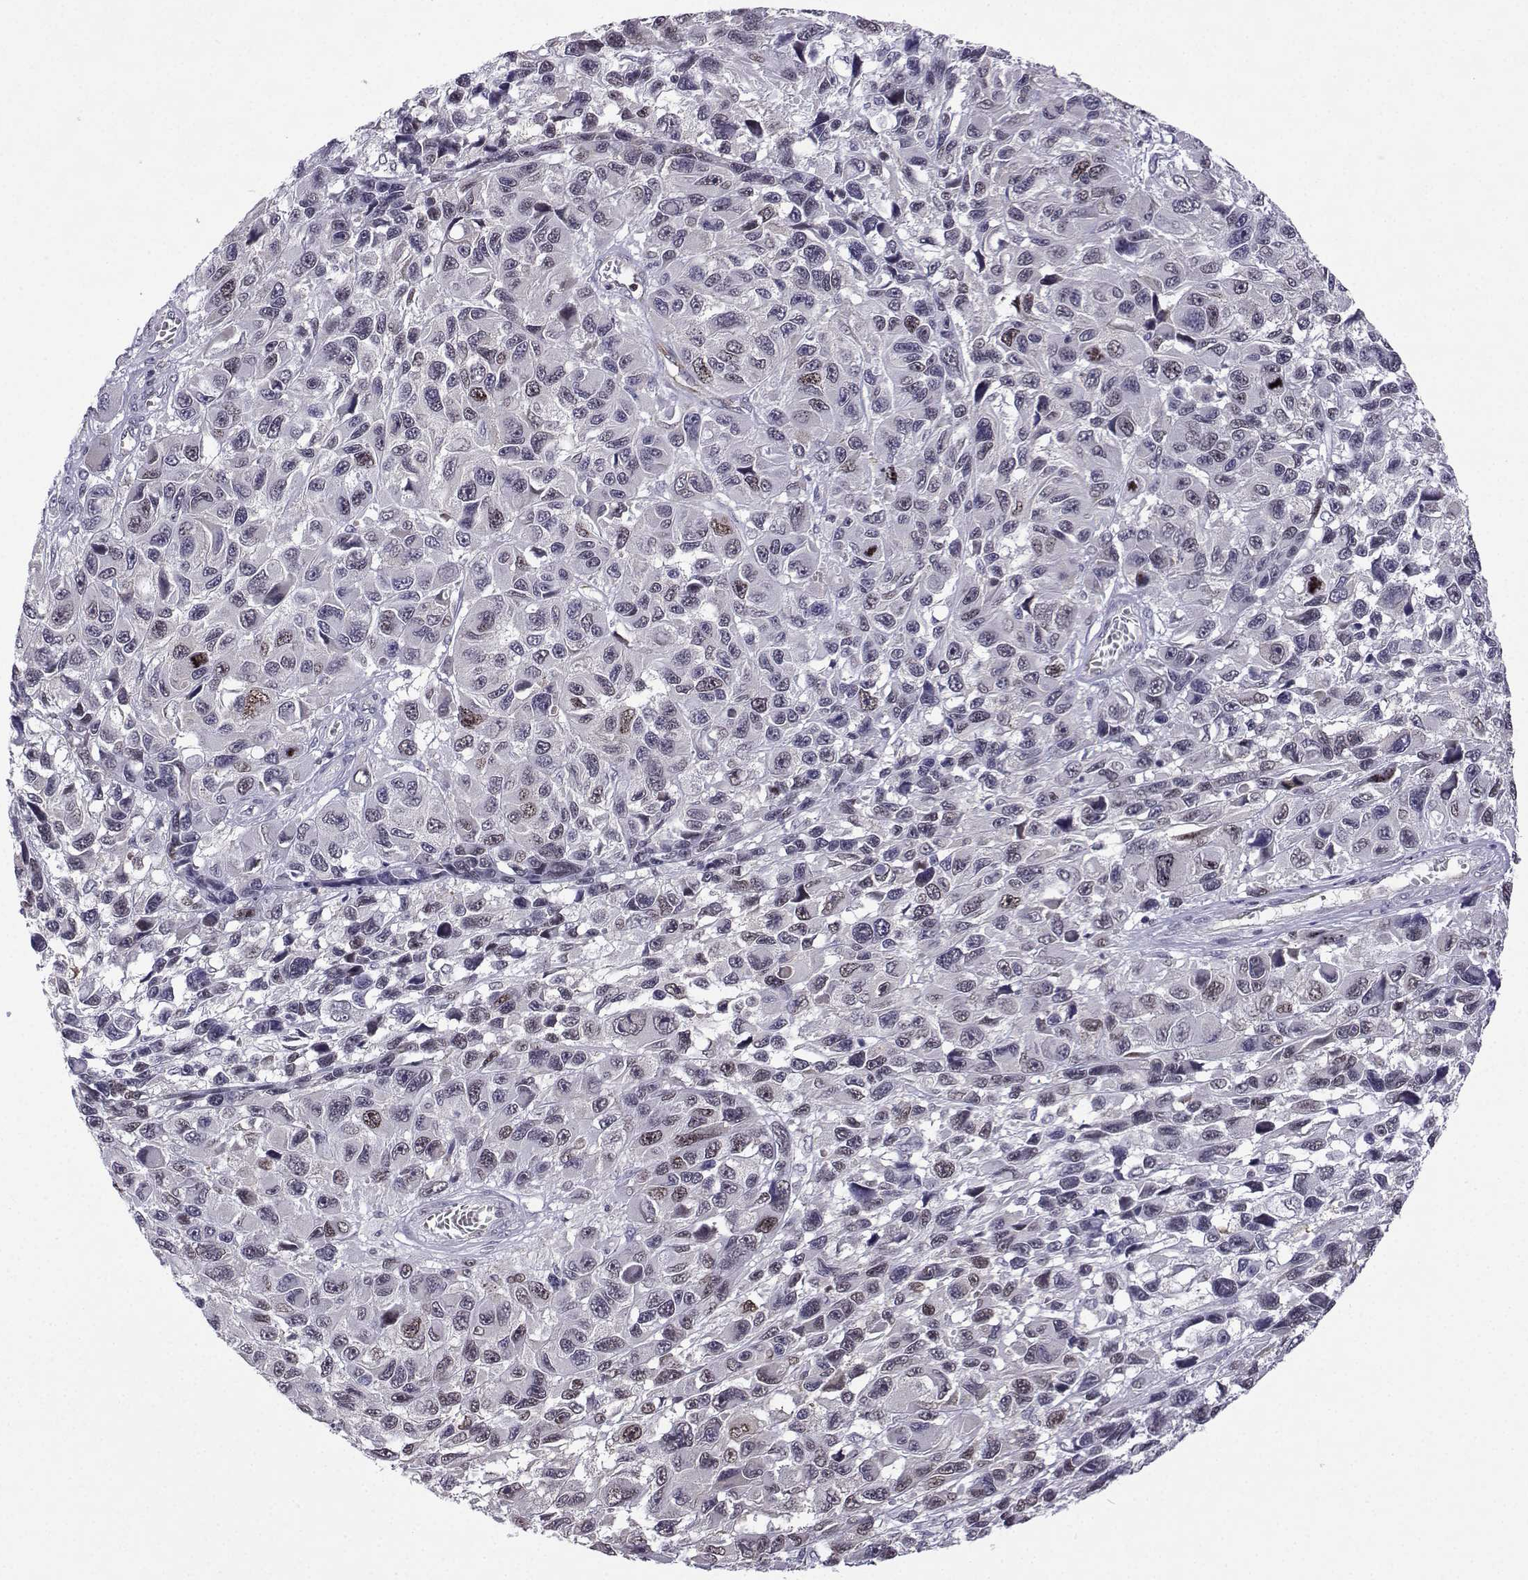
{"staining": {"intensity": "moderate", "quantity": "<25%", "location": "cytoplasmic/membranous,nuclear"}, "tissue": "melanoma", "cell_type": "Tumor cells", "image_type": "cancer", "snomed": [{"axis": "morphology", "description": "Malignant melanoma, NOS"}, {"axis": "topography", "description": "Skin"}], "caption": "Tumor cells reveal moderate cytoplasmic/membranous and nuclear positivity in about <25% of cells in melanoma. (IHC, brightfield microscopy, high magnification).", "gene": "INCENP", "patient": {"sex": "male", "age": 53}}